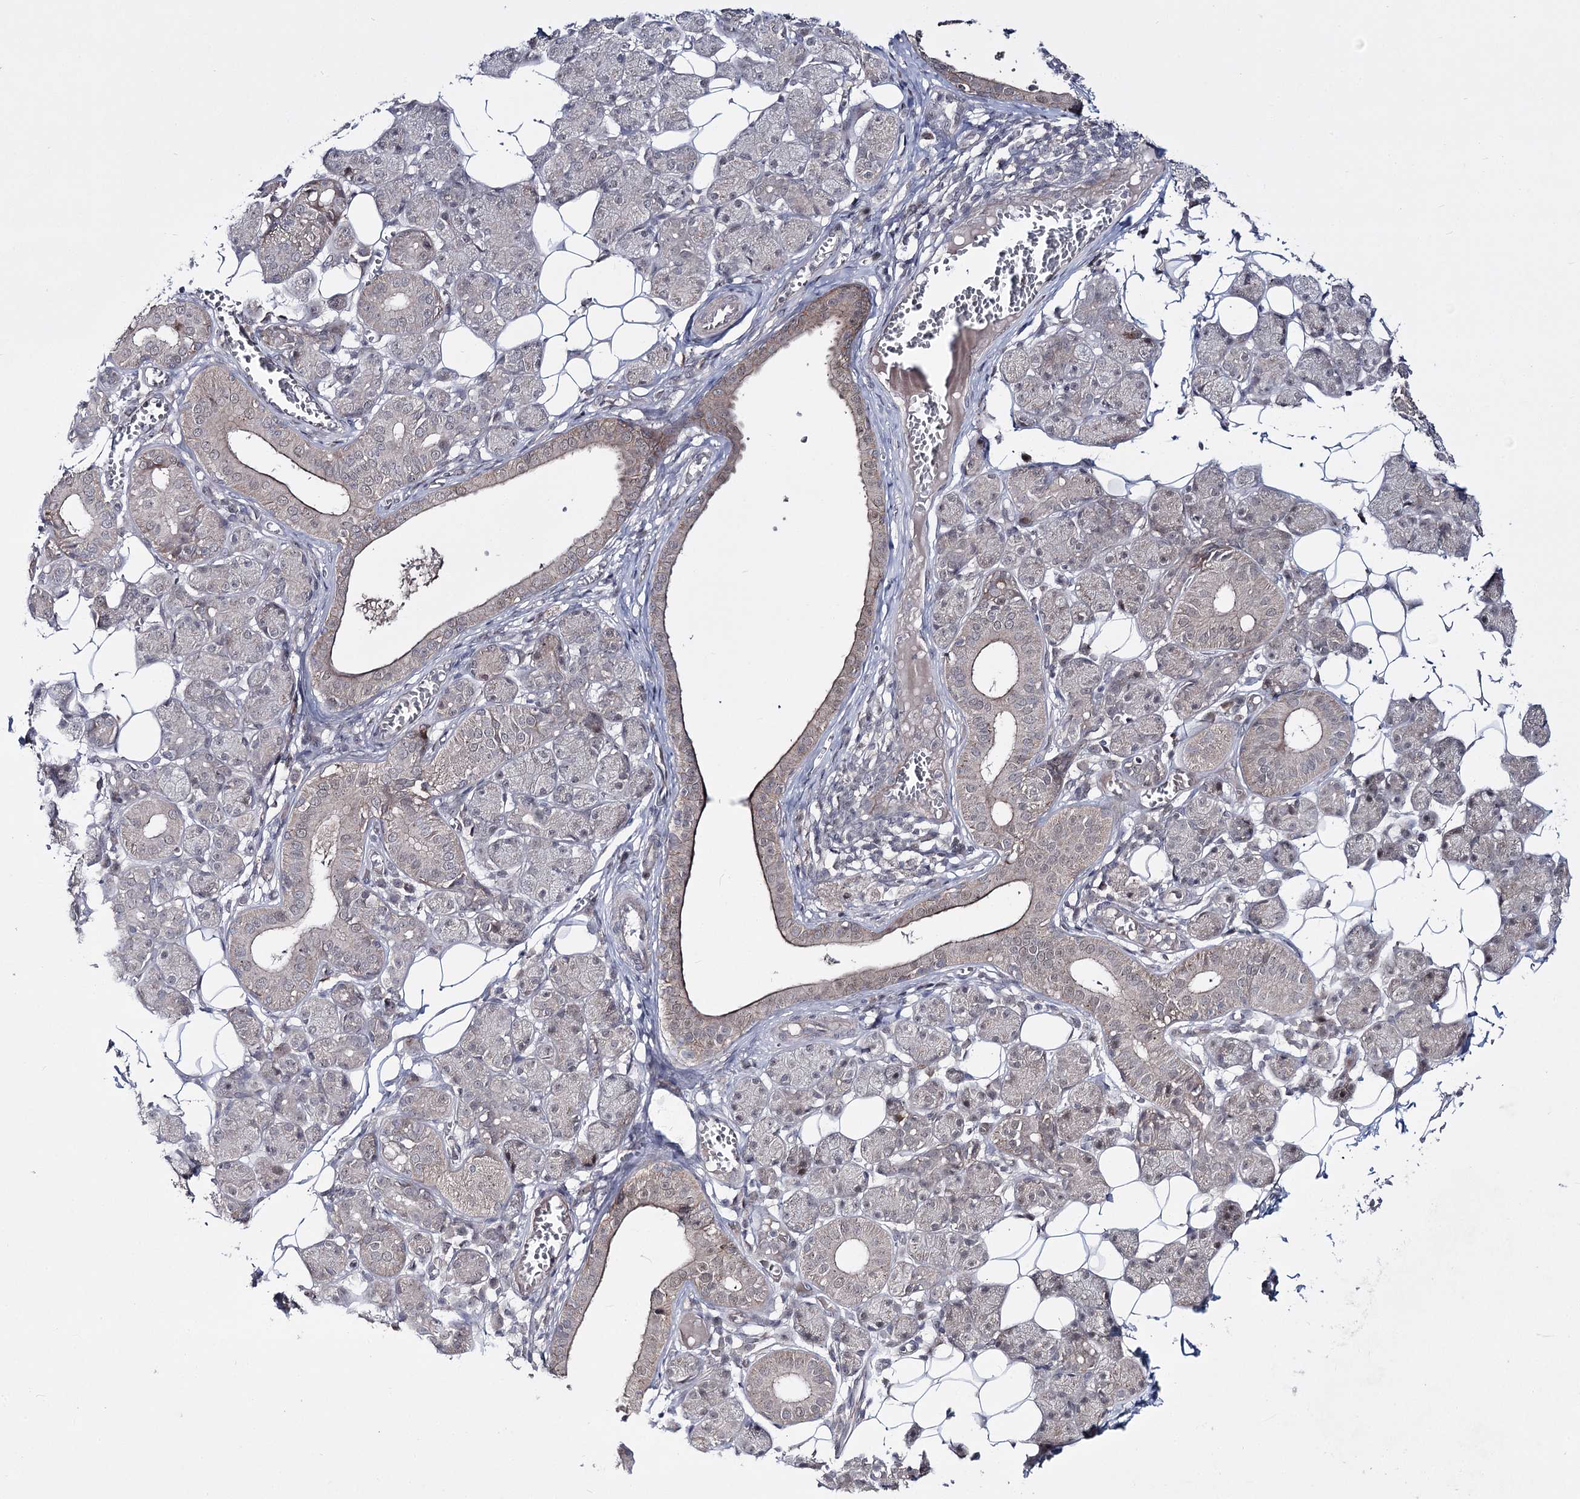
{"staining": {"intensity": "moderate", "quantity": "<25%", "location": "cytoplasmic/membranous"}, "tissue": "salivary gland", "cell_type": "Glandular cells", "image_type": "normal", "snomed": [{"axis": "morphology", "description": "Normal tissue, NOS"}, {"axis": "topography", "description": "Salivary gland"}], "caption": "Immunohistochemical staining of normal salivary gland shows <25% levels of moderate cytoplasmic/membranous protein staining in about <25% of glandular cells. Immunohistochemistry stains the protein in brown and the nuclei are stained blue.", "gene": "HOXC11", "patient": {"sex": "female", "age": 33}}